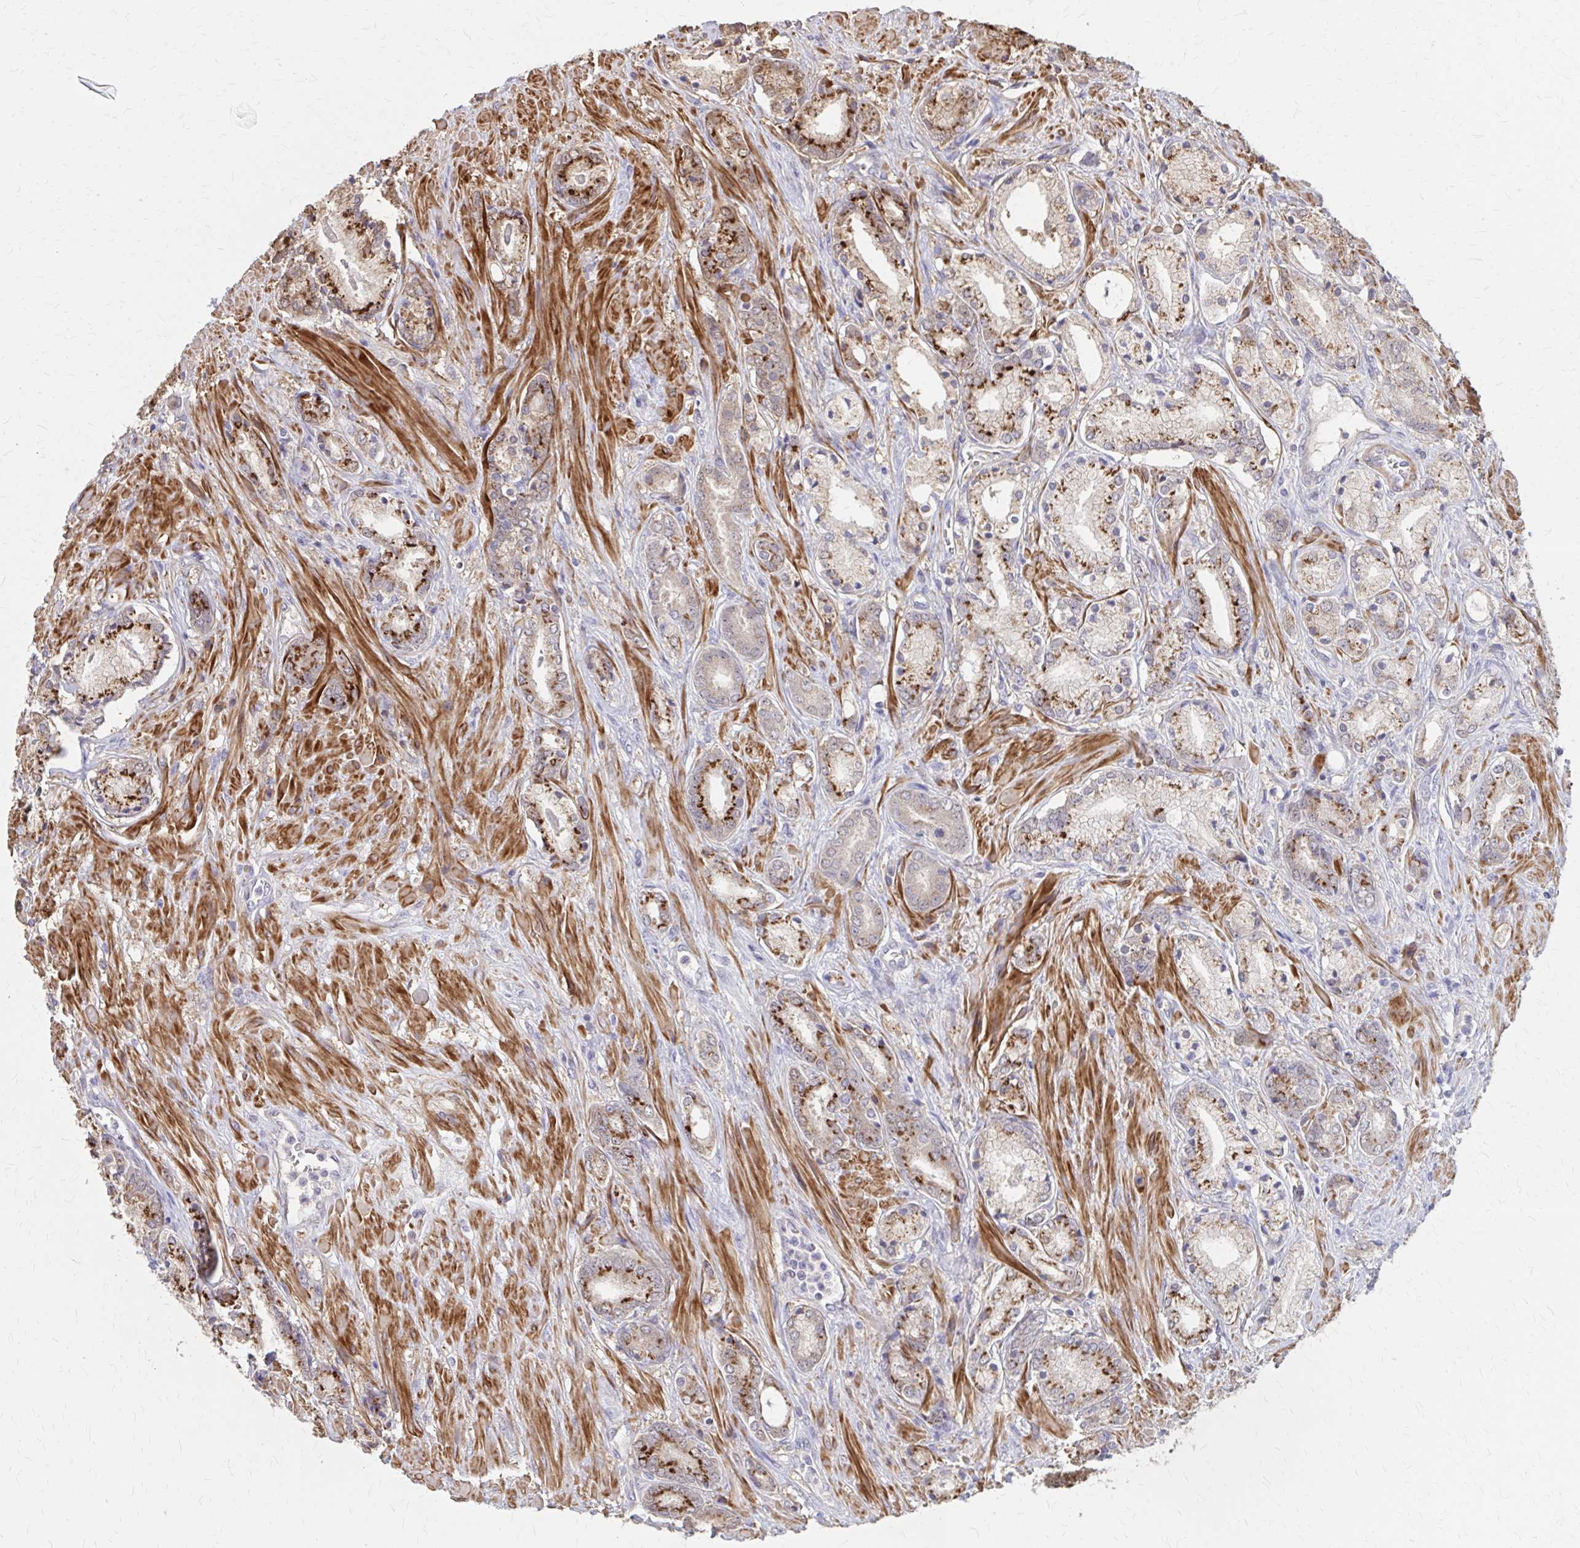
{"staining": {"intensity": "strong", "quantity": "25%-75%", "location": "cytoplasmic/membranous"}, "tissue": "prostate cancer", "cell_type": "Tumor cells", "image_type": "cancer", "snomed": [{"axis": "morphology", "description": "Adenocarcinoma, High grade"}, {"axis": "topography", "description": "Prostate"}], "caption": "Immunohistochemical staining of prostate cancer (high-grade adenocarcinoma) demonstrates high levels of strong cytoplasmic/membranous protein positivity in approximately 25%-75% of tumor cells.", "gene": "IFI44L", "patient": {"sex": "male", "age": 56}}